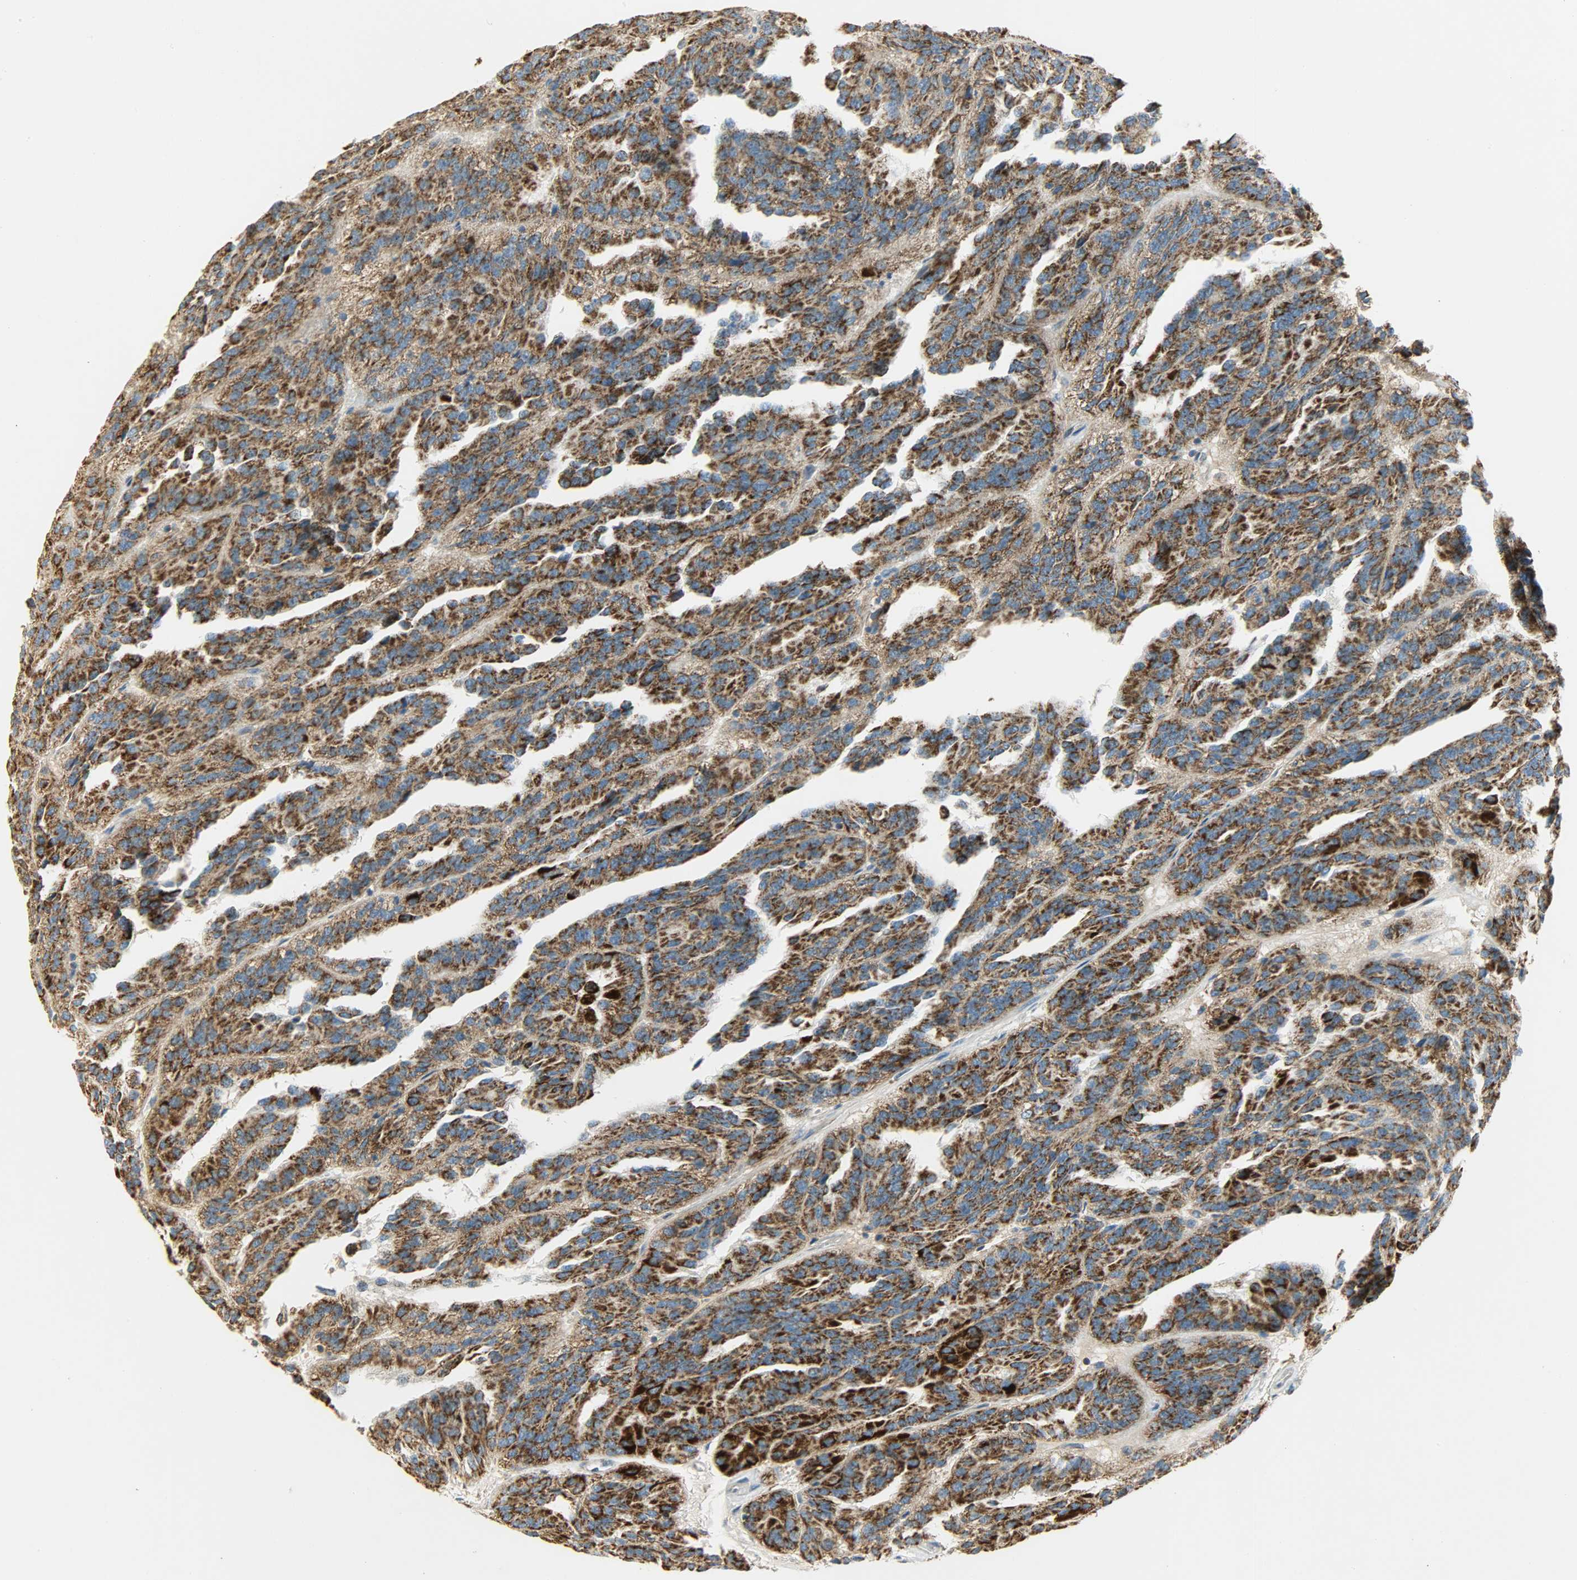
{"staining": {"intensity": "strong", "quantity": ">75%", "location": "cytoplasmic/membranous"}, "tissue": "renal cancer", "cell_type": "Tumor cells", "image_type": "cancer", "snomed": [{"axis": "morphology", "description": "Adenocarcinoma, NOS"}, {"axis": "topography", "description": "Kidney"}], "caption": "Renal cancer was stained to show a protein in brown. There is high levels of strong cytoplasmic/membranous expression in approximately >75% of tumor cells.", "gene": "NNT", "patient": {"sex": "male", "age": 46}}